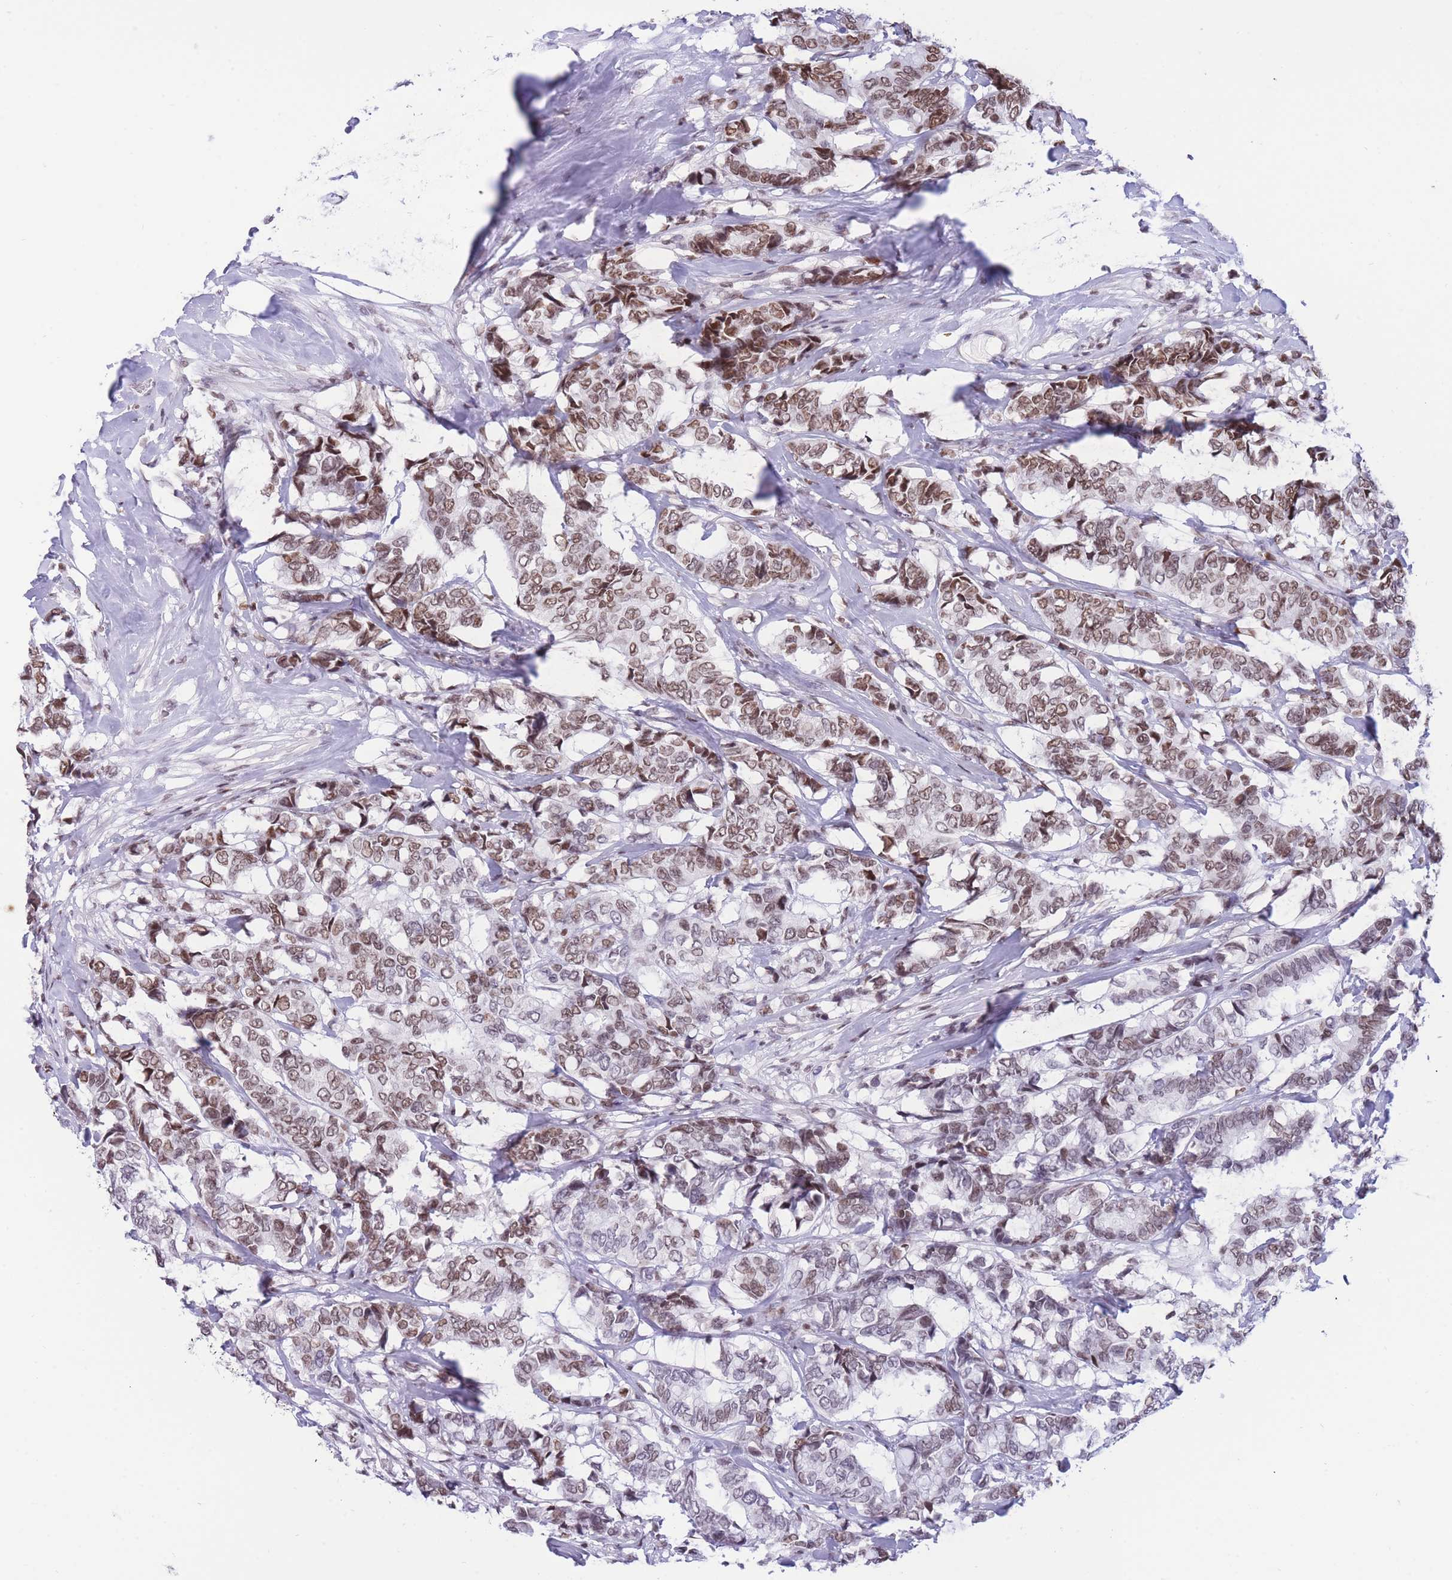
{"staining": {"intensity": "moderate", "quantity": ">75%", "location": "nuclear"}, "tissue": "breast cancer", "cell_type": "Tumor cells", "image_type": "cancer", "snomed": [{"axis": "morphology", "description": "Duct carcinoma"}, {"axis": "topography", "description": "Breast"}], "caption": "IHC photomicrograph of neoplastic tissue: breast cancer stained using IHC demonstrates medium levels of moderate protein expression localized specifically in the nuclear of tumor cells, appearing as a nuclear brown color.", "gene": "HMGN1", "patient": {"sex": "female", "age": 87}}